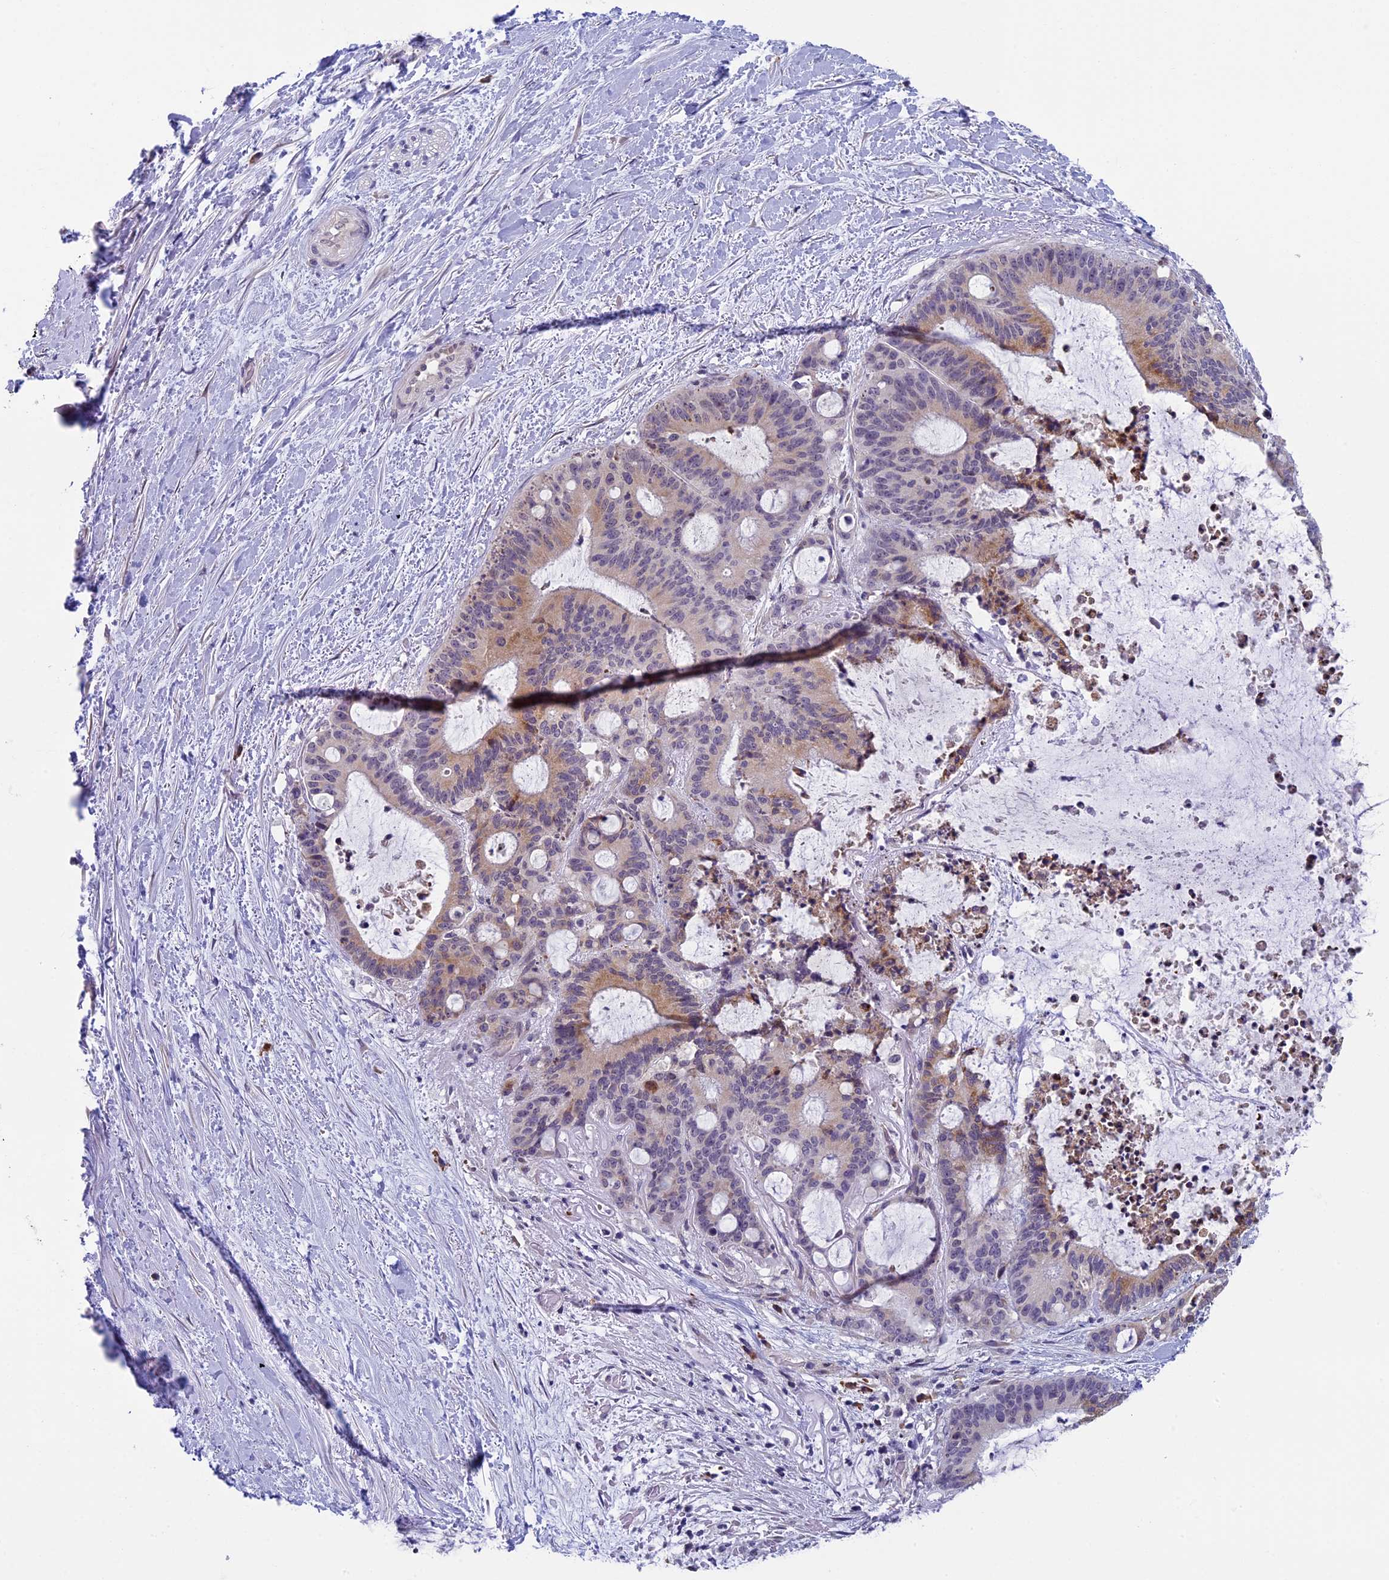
{"staining": {"intensity": "weak", "quantity": "25%-75%", "location": "cytoplasmic/membranous"}, "tissue": "liver cancer", "cell_type": "Tumor cells", "image_type": "cancer", "snomed": [{"axis": "morphology", "description": "Normal tissue, NOS"}, {"axis": "morphology", "description": "Cholangiocarcinoma"}, {"axis": "topography", "description": "Liver"}, {"axis": "topography", "description": "Peripheral nerve tissue"}], "caption": "This image reveals immunohistochemistry staining of human liver cancer, with low weak cytoplasmic/membranous staining in about 25%-75% of tumor cells.", "gene": "CNEP1R1", "patient": {"sex": "female", "age": 73}}